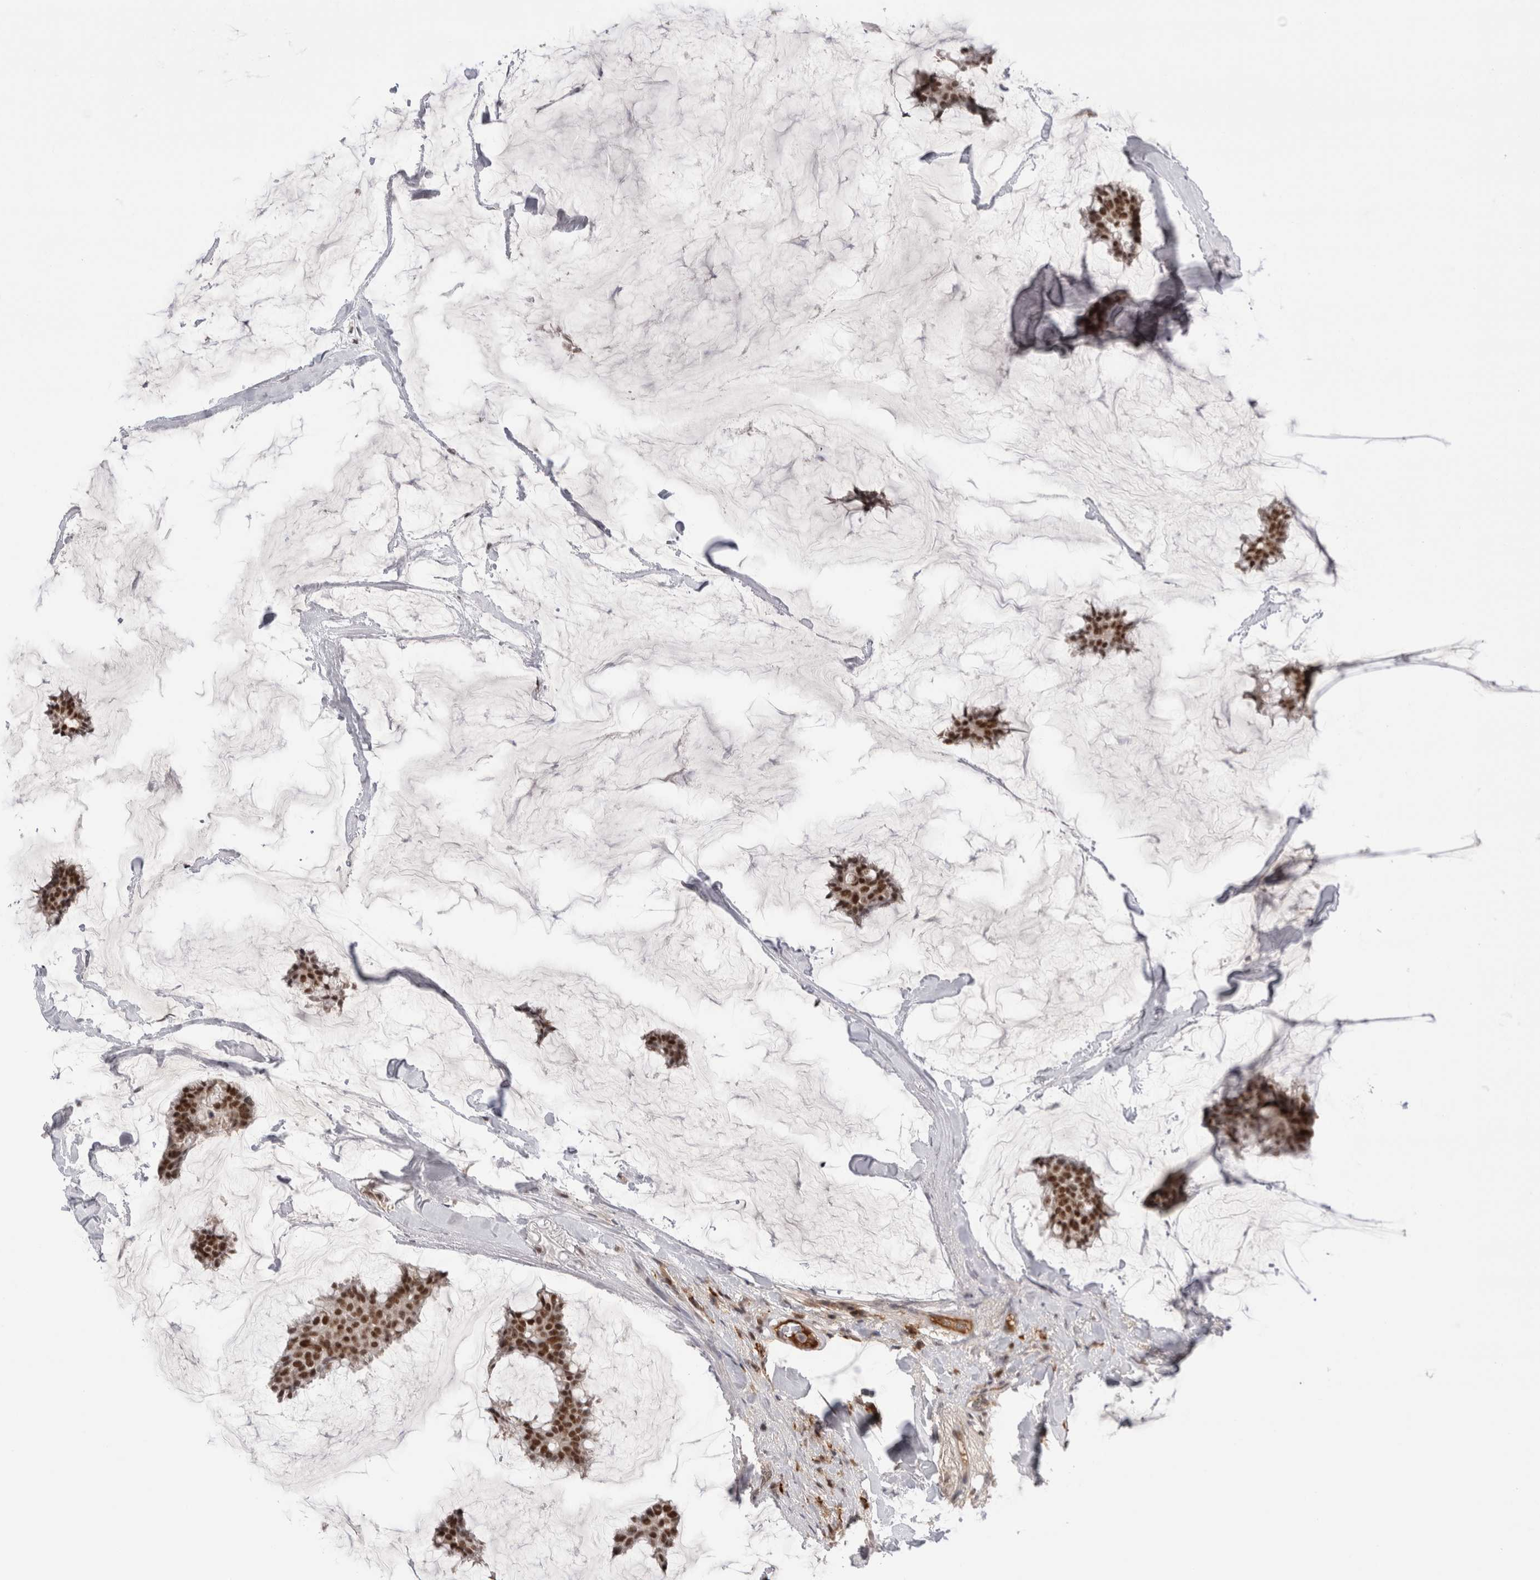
{"staining": {"intensity": "moderate", "quantity": ">75%", "location": "nuclear"}, "tissue": "breast cancer", "cell_type": "Tumor cells", "image_type": "cancer", "snomed": [{"axis": "morphology", "description": "Duct carcinoma"}, {"axis": "topography", "description": "Breast"}], "caption": "High-power microscopy captured an immunohistochemistry (IHC) micrograph of breast cancer (intraductal carcinoma), revealing moderate nuclear expression in approximately >75% of tumor cells.", "gene": "ZNF24", "patient": {"sex": "female", "age": 93}}